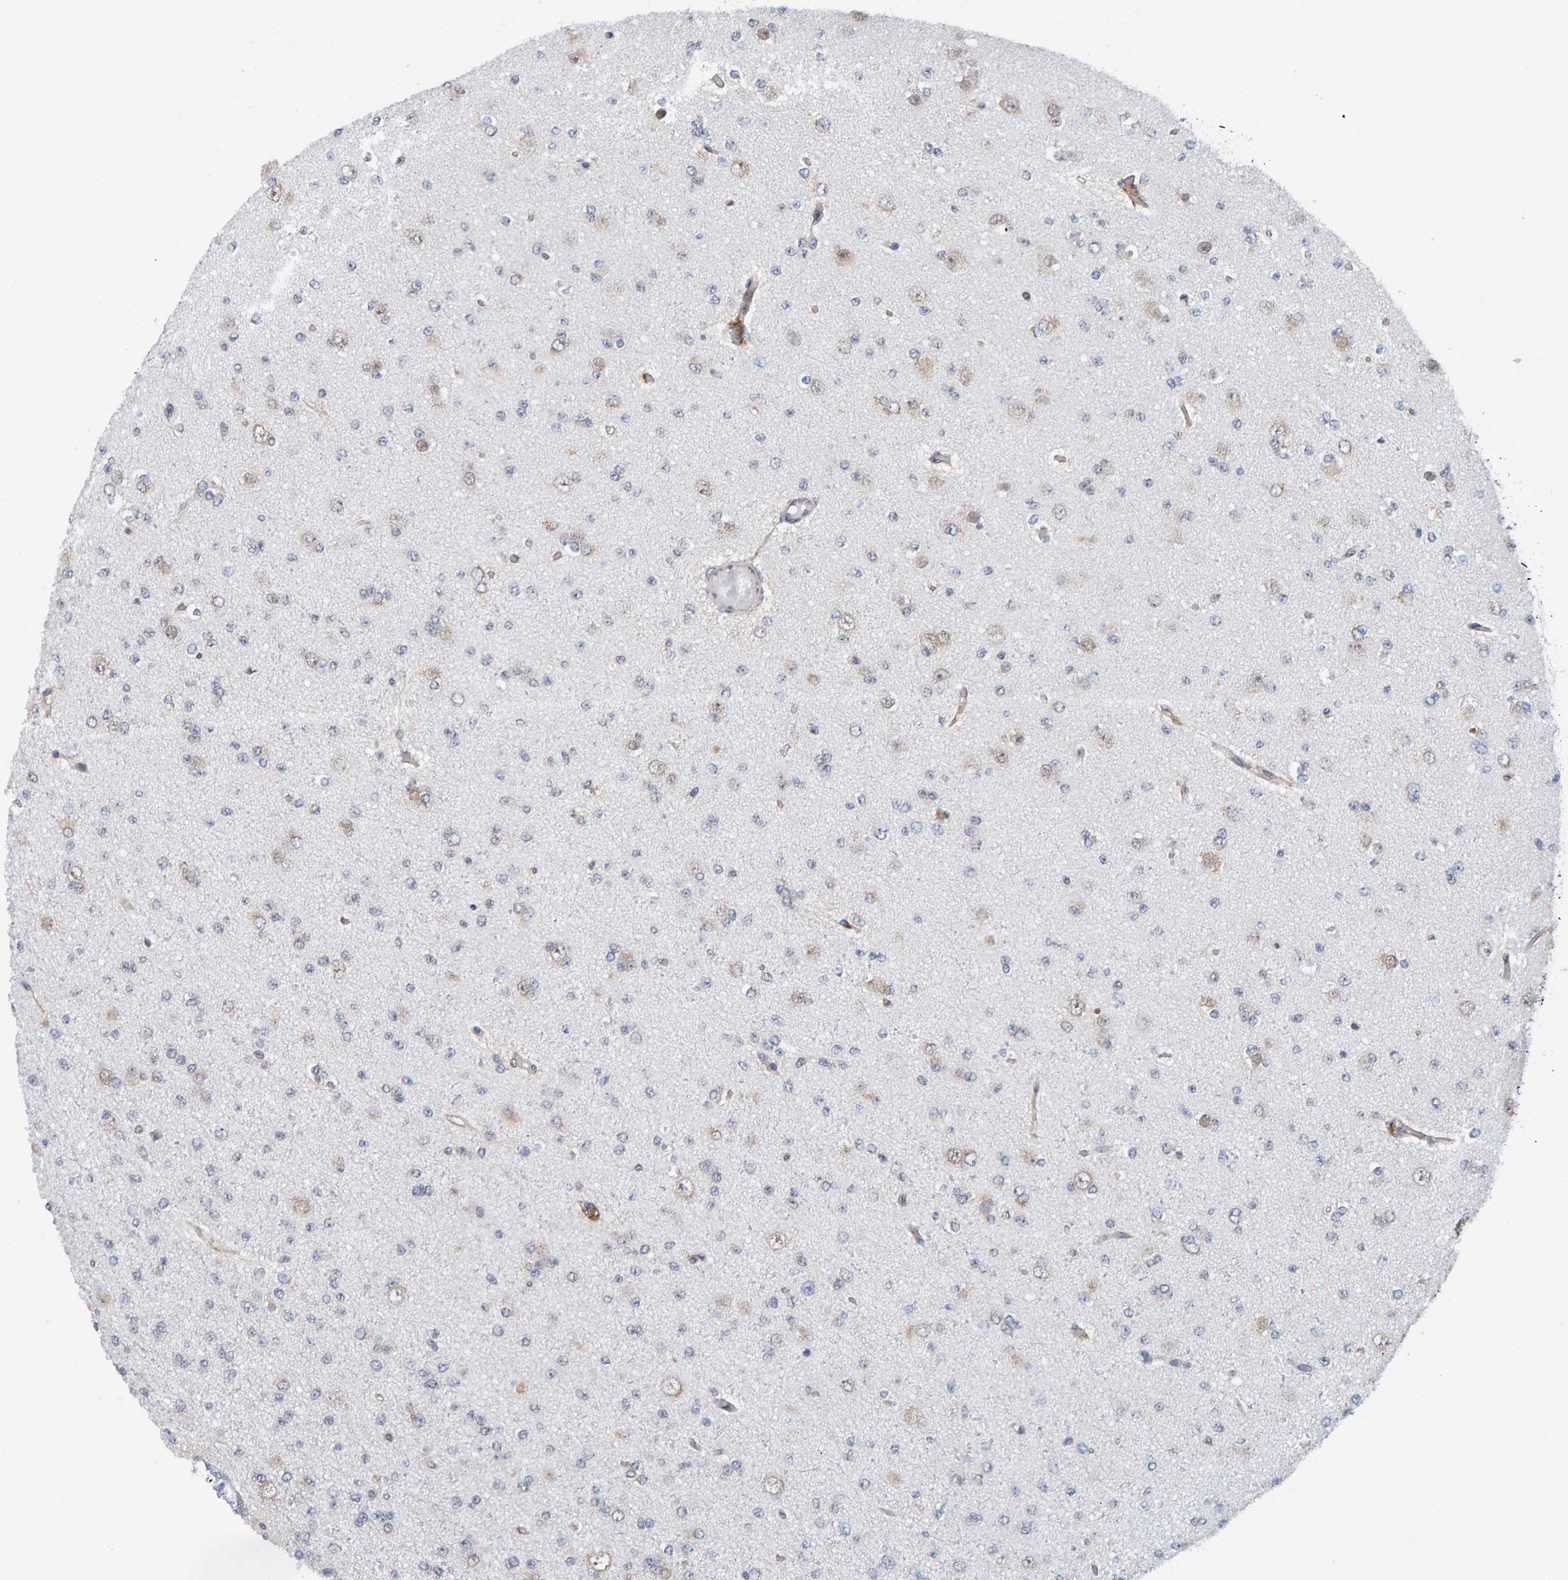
{"staining": {"intensity": "negative", "quantity": "none", "location": "none"}, "tissue": "glioma", "cell_type": "Tumor cells", "image_type": "cancer", "snomed": [{"axis": "morphology", "description": "Glioma, malignant, Low grade"}, {"axis": "topography", "description": "Brain"}], "caption": "There is no significant staining in tumor cells of low-grade glioma (malignant).", "gene": "SCRN2", "patient": {"sex": "female", "age": 22}}